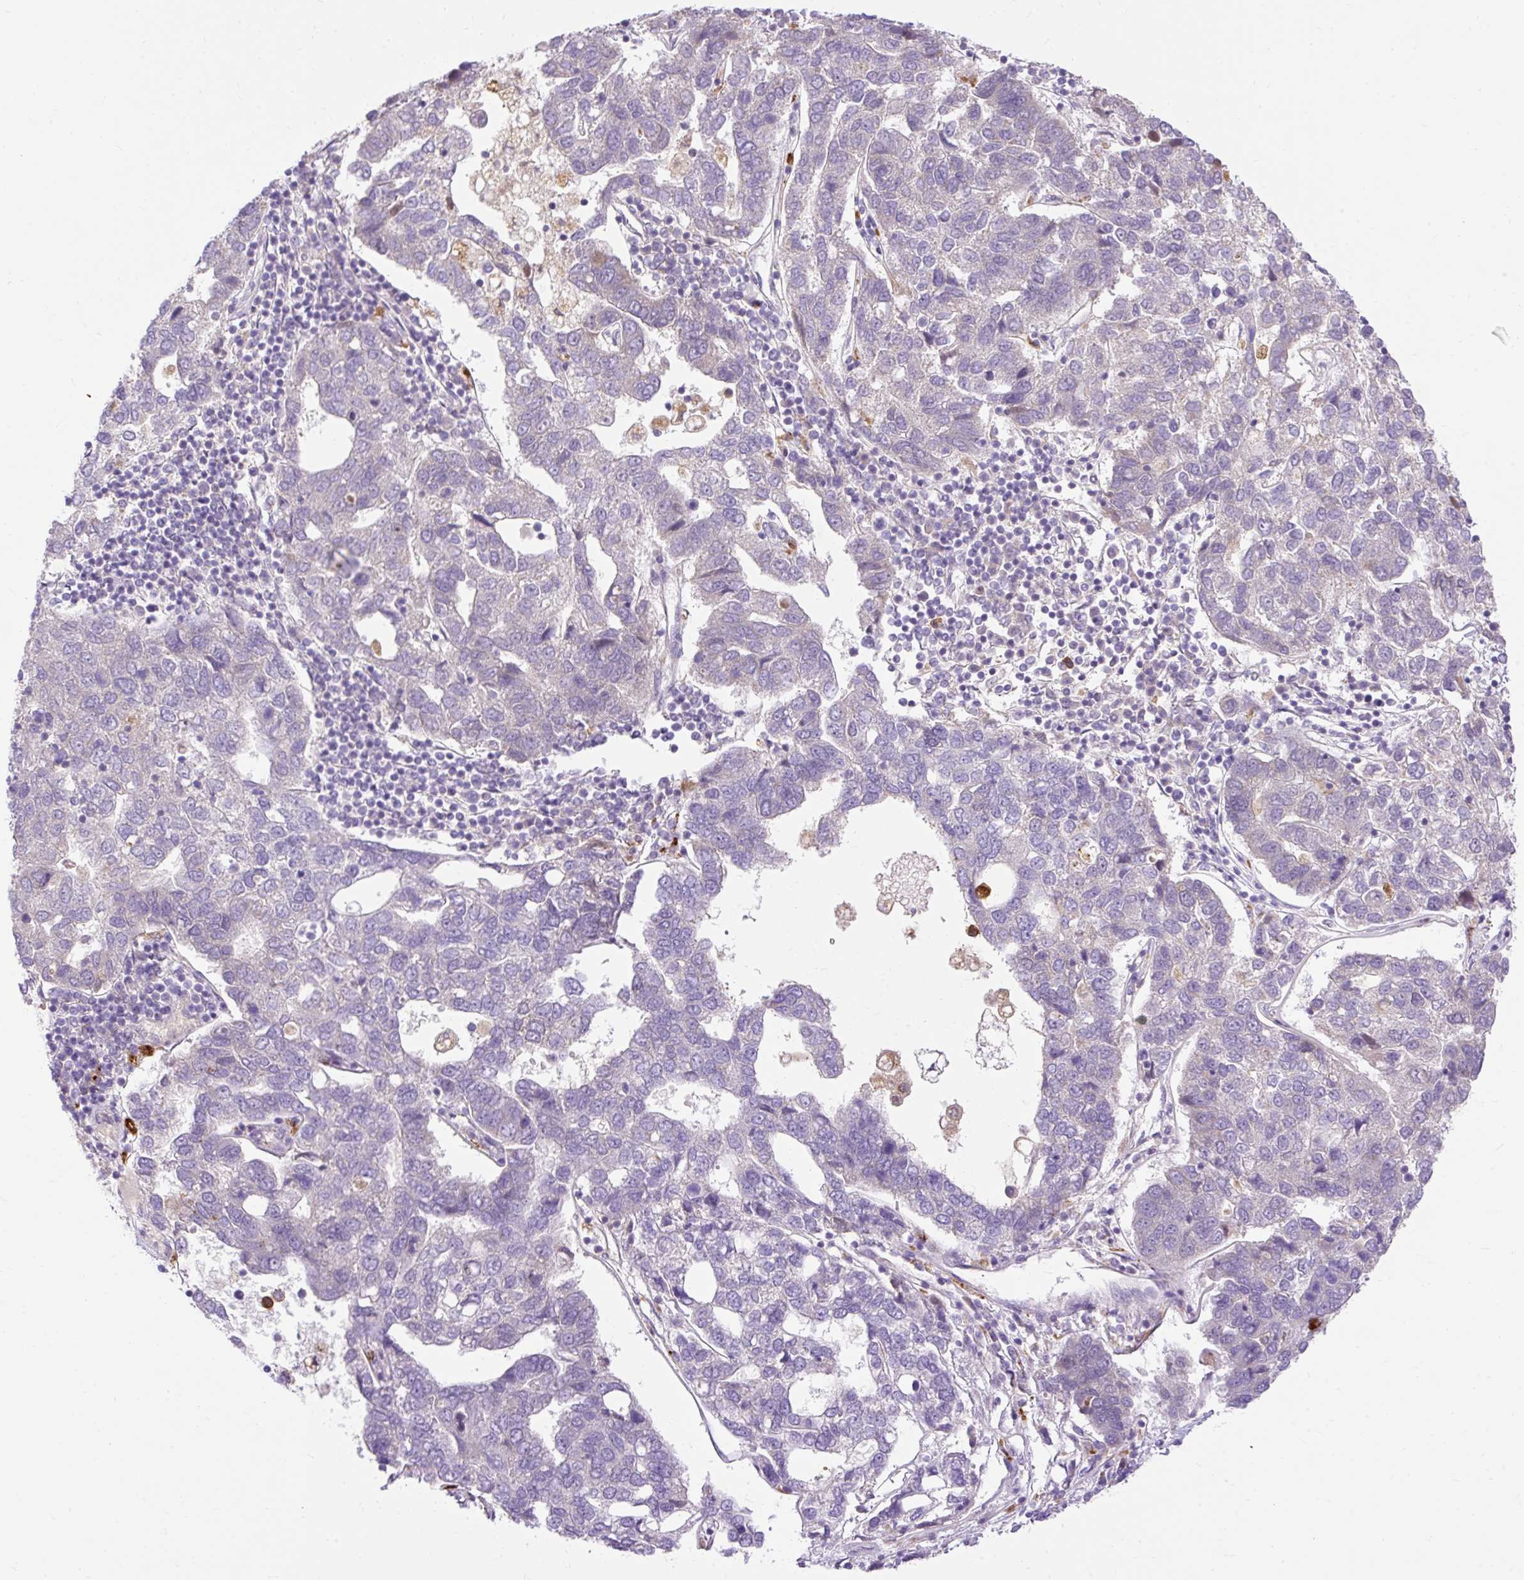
{"staining": {"intensity": "negative", "quantity": "none", "location": "none"}, "tissue": "pancreatic cancer", "cell_type": "Tumor cells", "image_type": "cancer", "snomed": [{"axis": "morphology", "description": "Adenocarcinoma, NOS"}, {"axis": "topography", "description": "Pancreas"}], "caption": "IHC image of neoplastic tissue: adenocarcinoma (pancreatic) stained with DAB (3,3'-diaminobenzidine) displays no significant protein positivity in tumor cells.", "gene": "HEXB", "patient": {"sex": "female", "age": 61}}